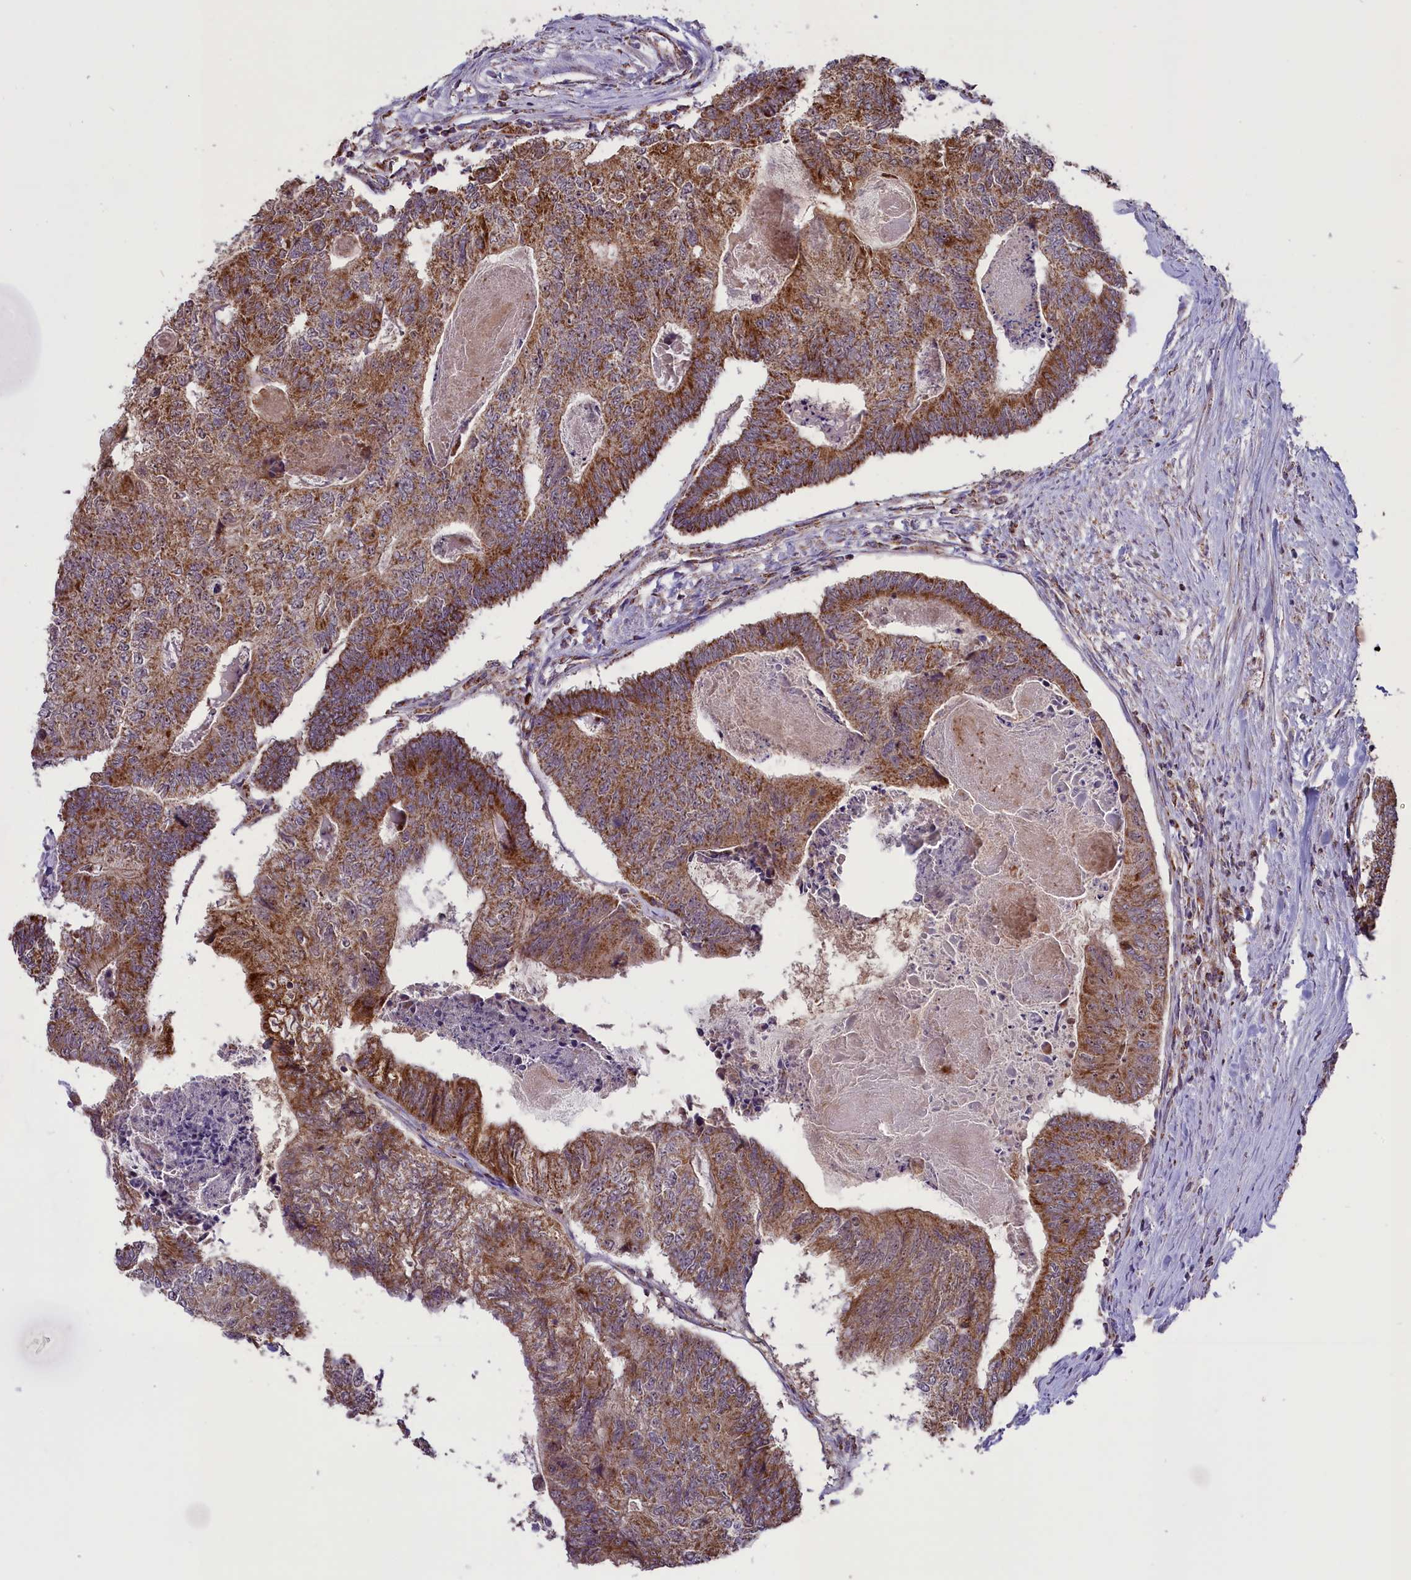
{"staining": {"intensity": "moderate", "quantity": ">75%", "location": "cytoplasmic/membranous"}, "tissue": "colorectal cancer", "cell_type": "Tumor cells", "image_type": "cancer", "snomed": [{"axis": "morphology", "description": "Adenocarcinoma, NOS"}, {"axis": "topography", "description": "Colon"}], "caption": "Immunohistochemistry (DAB (3,3'-diaminobenzidine)) staining of colorectal cancer (adenocarcinoma) reveals moderate cytoplasmic/membranous protein positivity in approximately >75% of tumor cells.", "gene": "GLRX5", "patient": {"sex": "female", "age": 67}}